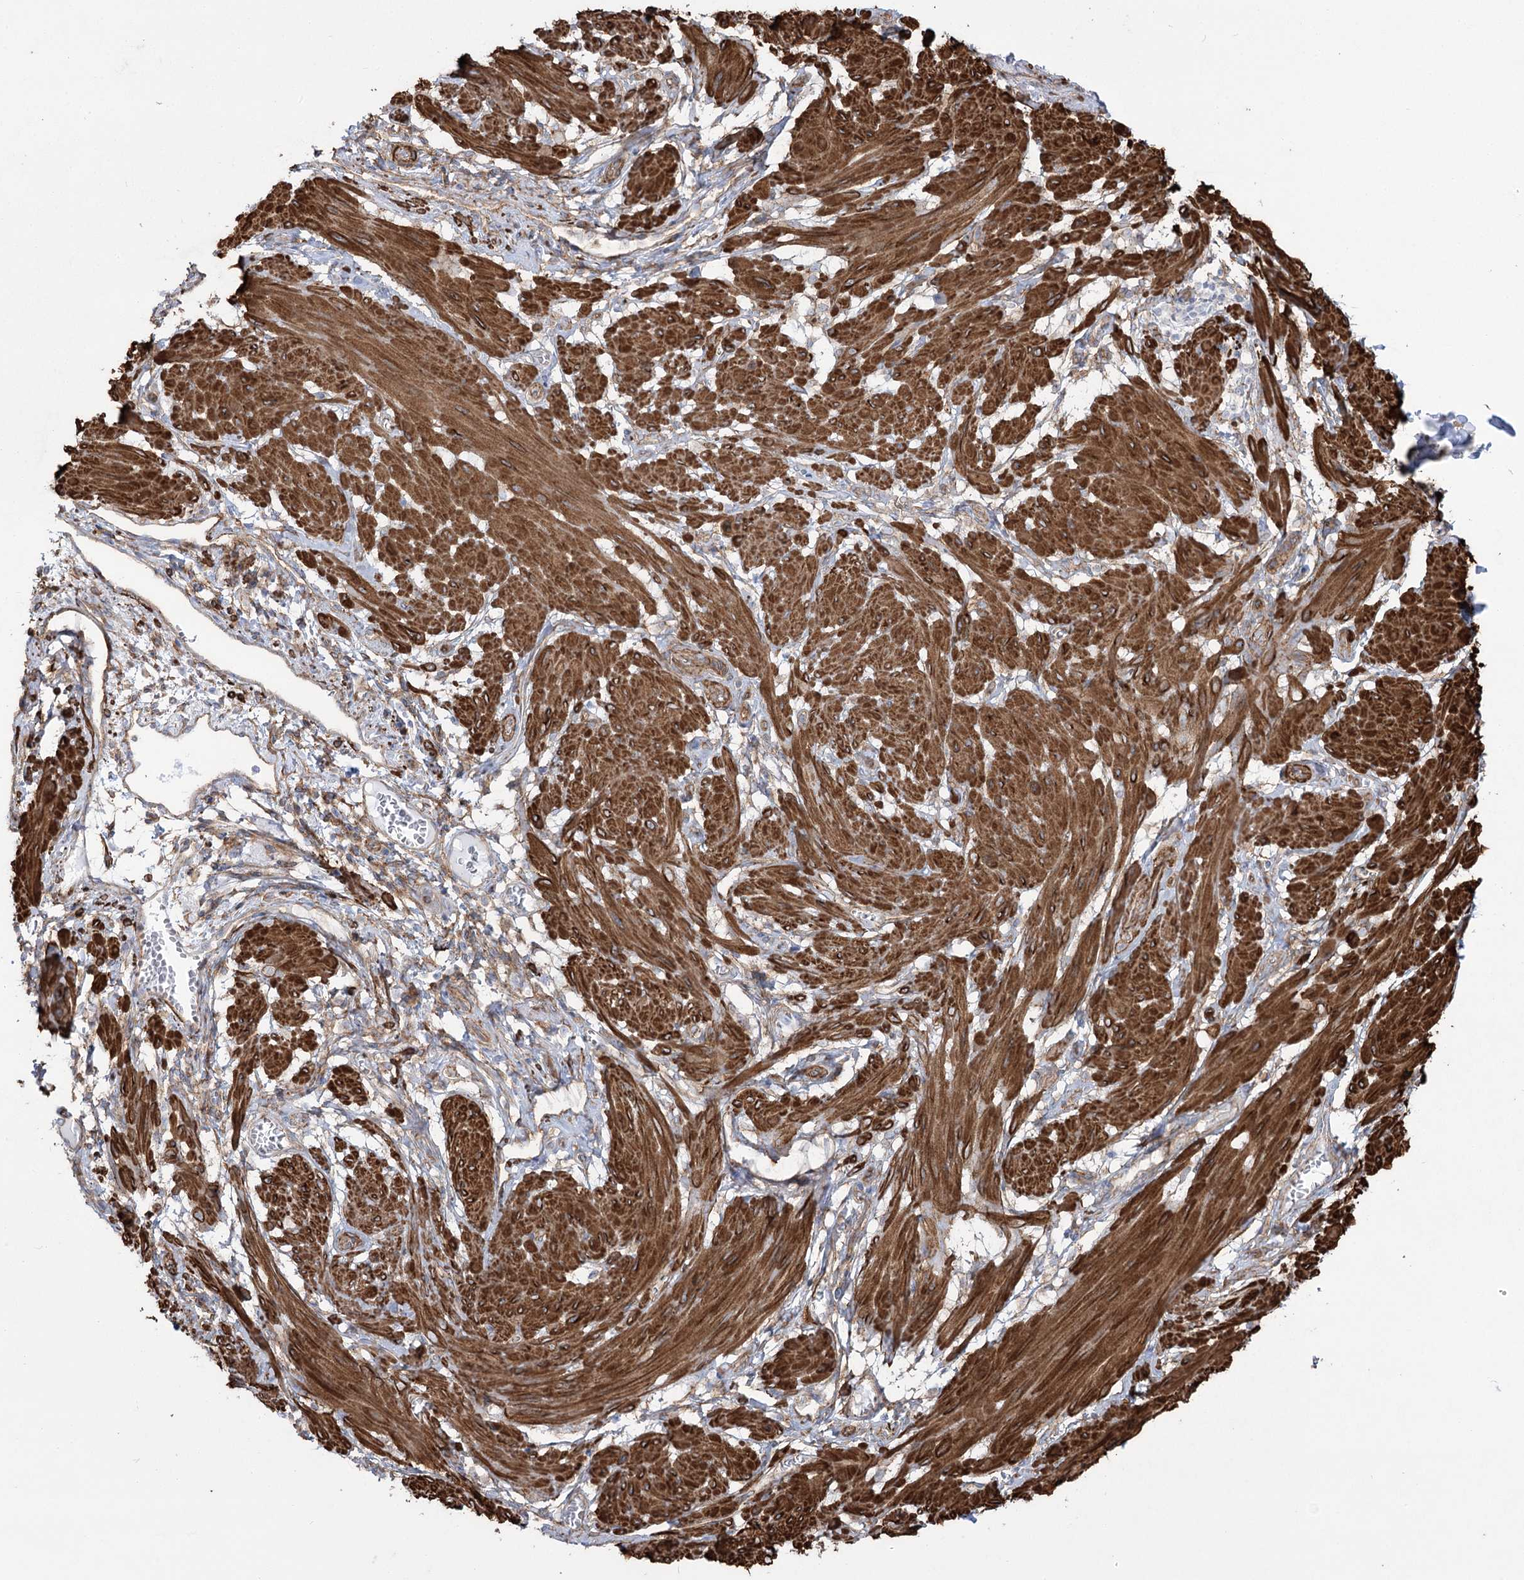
{"staining": {"intensity": "strong", "quantity": ">75%", "location": "cytoplasmic/membranous"}, "tissue": "smooth muscle", "cell_type": "Smooth muscle cells", "image_type": "normal", "snomed": [{"axis": "morphology", "description": "Normal tissue, NOS"}, {"axis": "topography", "description": "Smooth muscle"}], "caption": "About >75% of smooth muscle cells in unremarkable smooth muscle show strong cytoplasmic/membranous protein staining as visualized by brown immunohistochemical staining.", "gene": "PLEKHA5", "patient": {"sex": "female", "age": 39}}